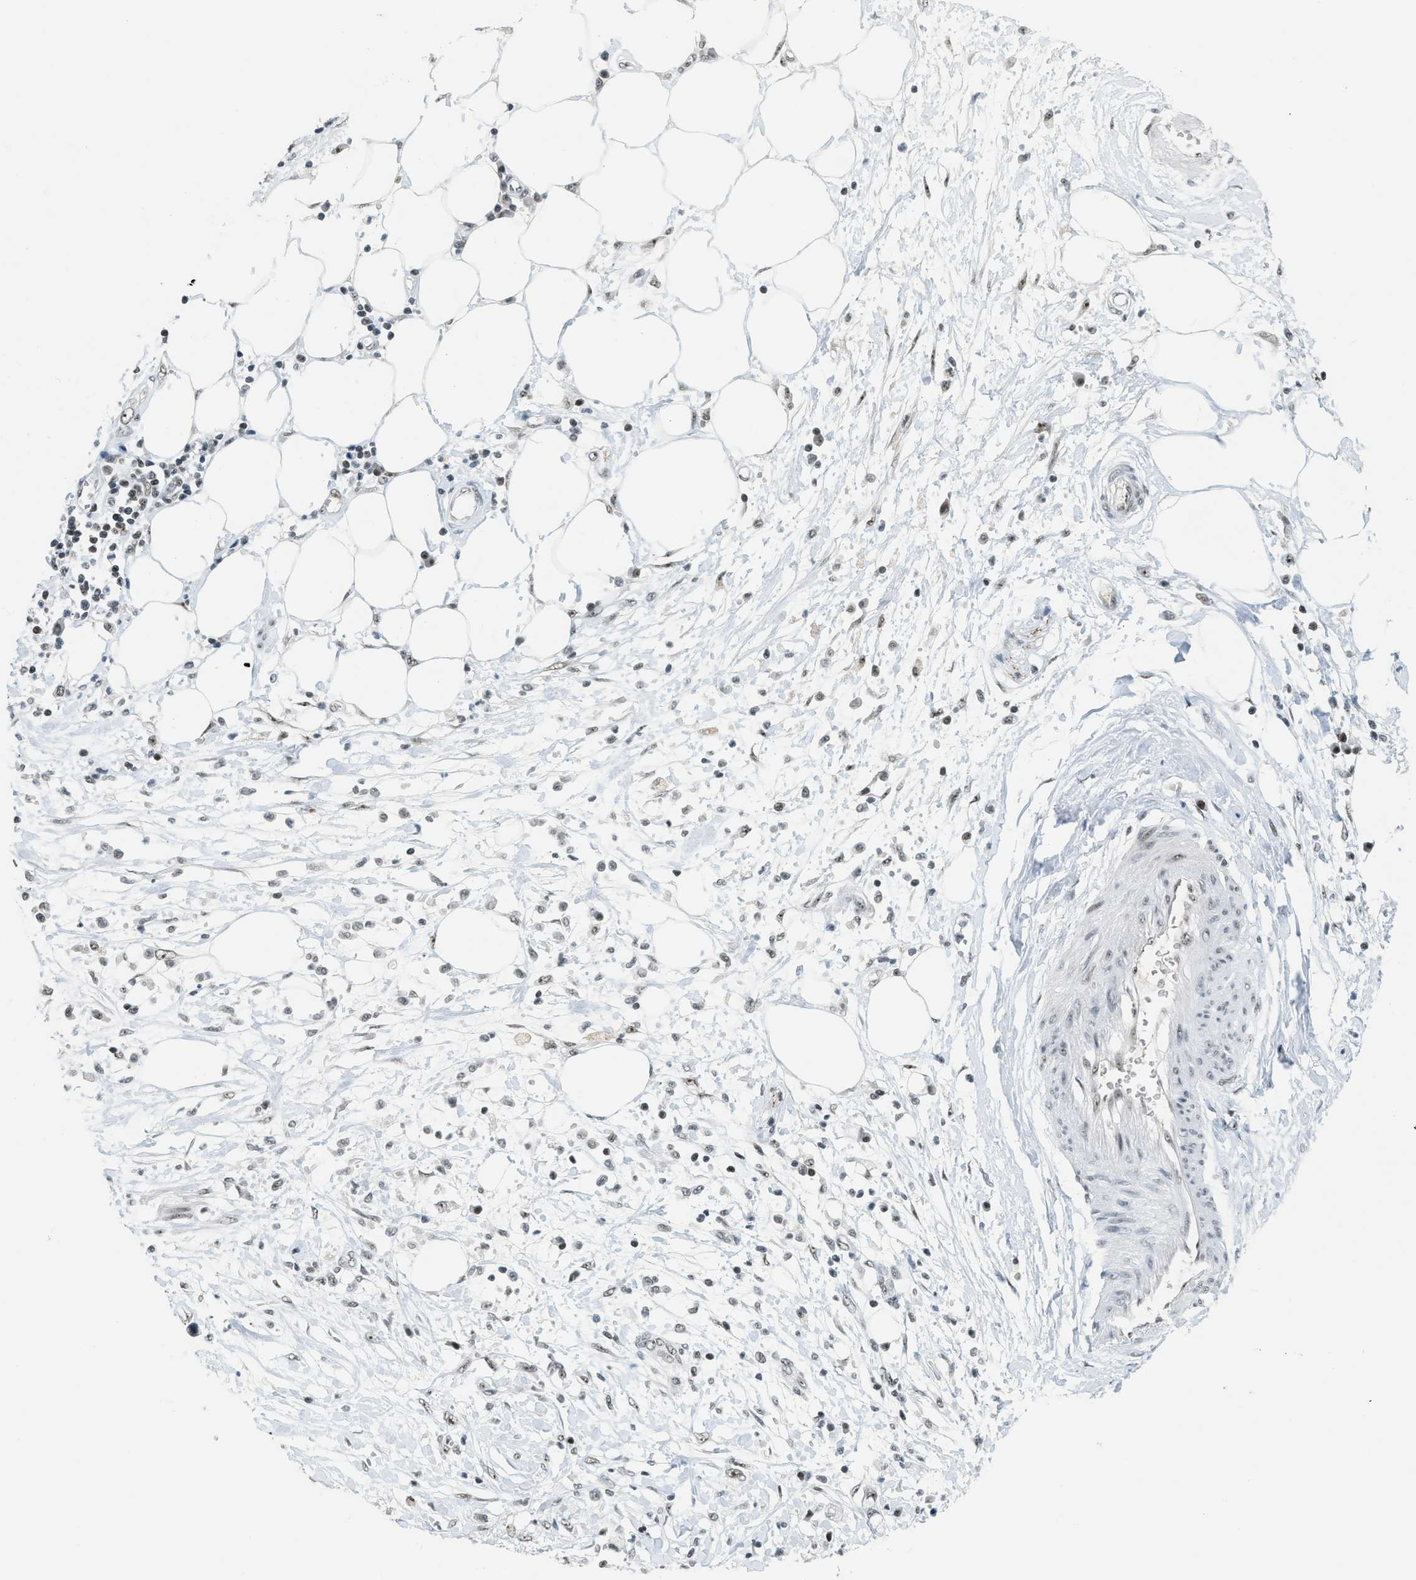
{"staining": {"intensity": "weak", "quantity": ">75%", "location": "nuclear"}, "tissue": "pancreatic cancer", "cell_type": "Tumor cells", "image_type": "cancer", "snomed": [{"axis": "morphology", "description": "Adenocarcinoma, NOS"}, {"axis": "topography", "description": "Pancreas"}], "caption": "This is a photomicrograph of immunohistochemistry (IHC) staining of pancreatic adenocarcinoma, which shows weak positivity in the nuclear of tumor cells.", "gene": "URB1", "patient": {"sex": "male", "age": 56}}